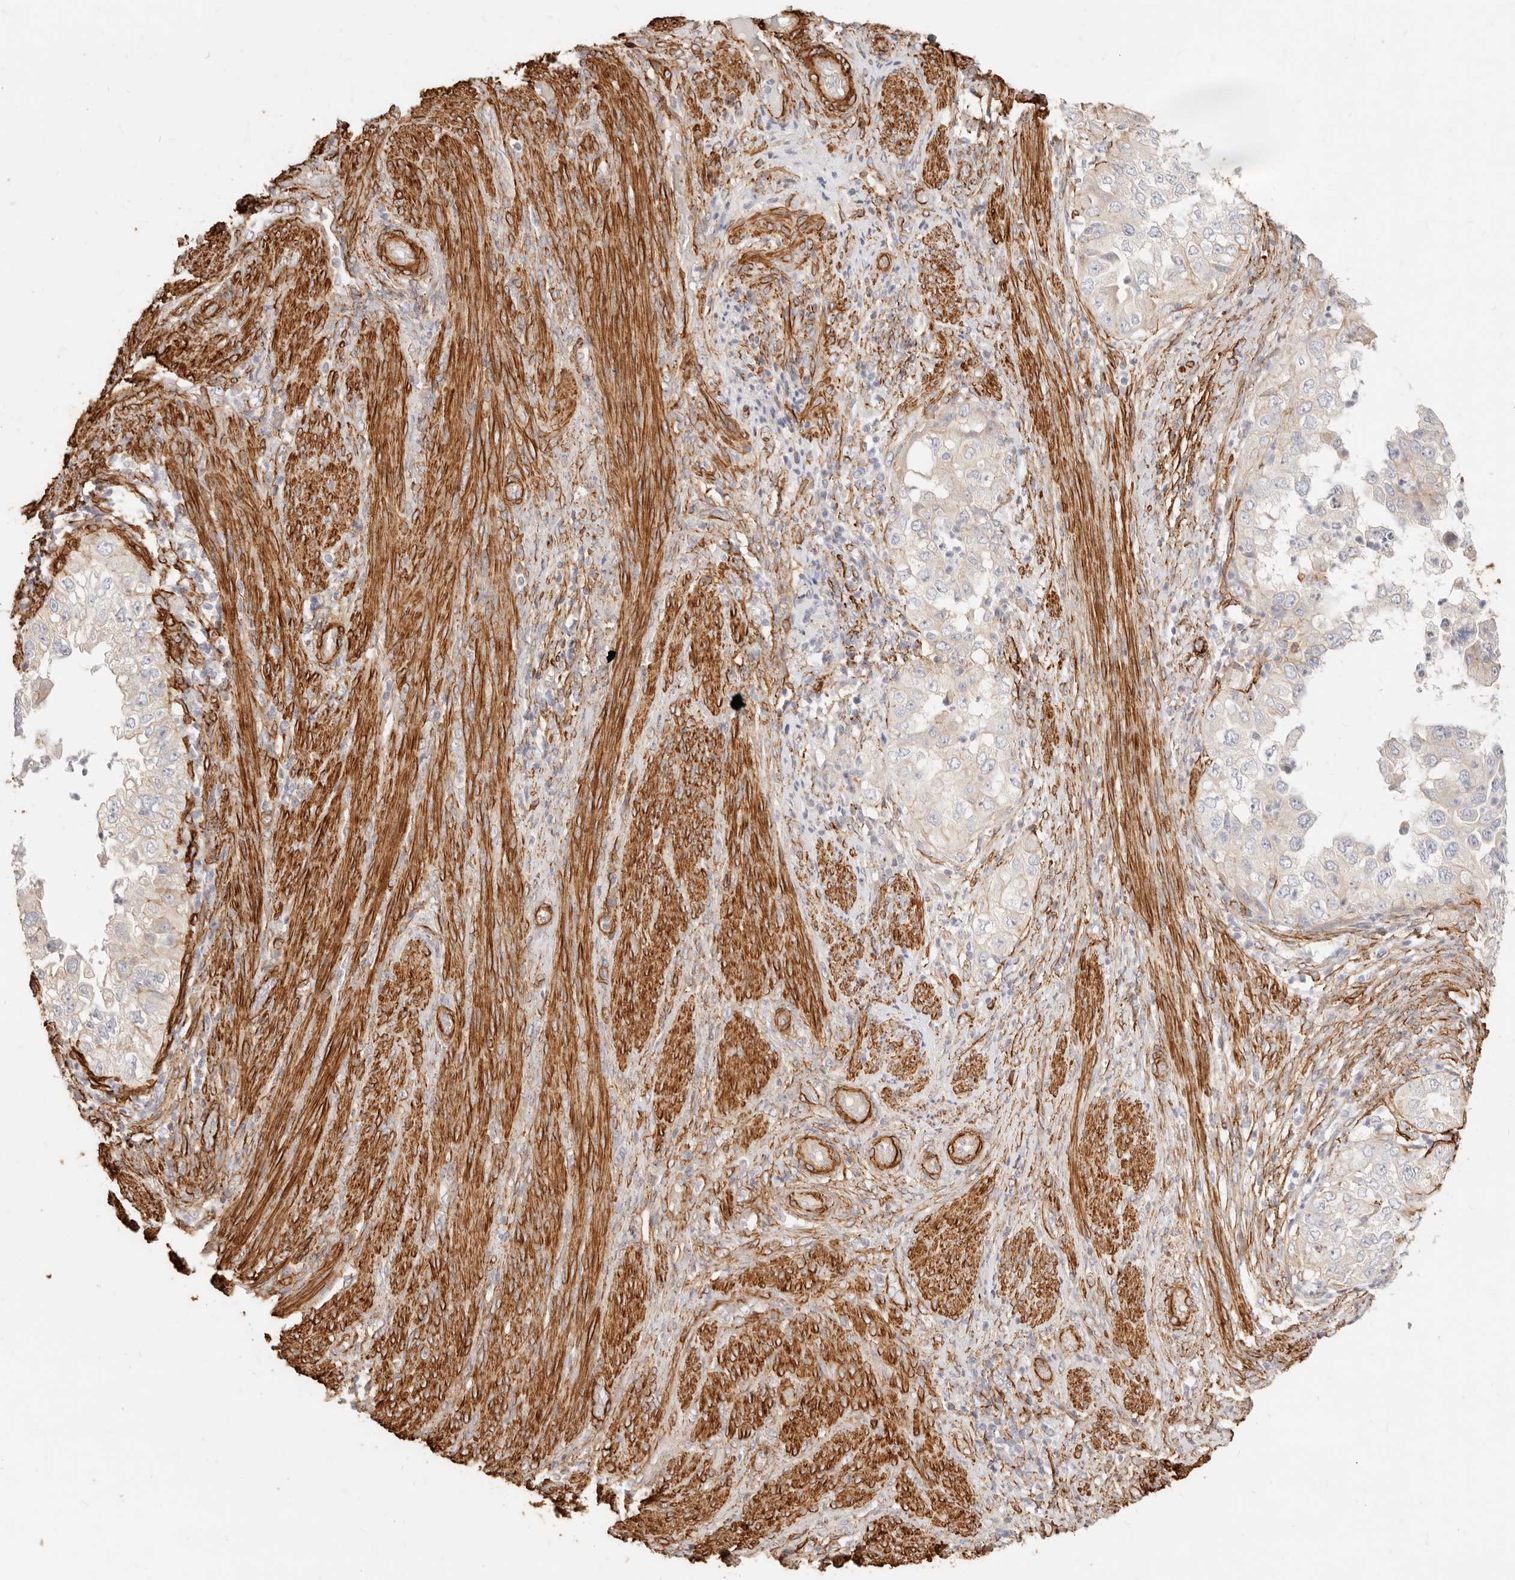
{"staining": {"intensity": "negative", "quantity": "none", "location": "none"}, "tissue": "endometrial cancer", "cell_type": "Tumor cells", "image_type": "cancer", "snomed": [{"axis": "morphology", "description": "Adenocarcinoma, NOS"}, {"axis": "topography", "description": "Endometrium"}], "caption": "IHC image of endometrial cancer (adenocarcinoma) stained for a protein (brown), which shows no expression in tumor cells.", "gene": "TMTC2", "patient": {"sex": "female", "age": 85}}